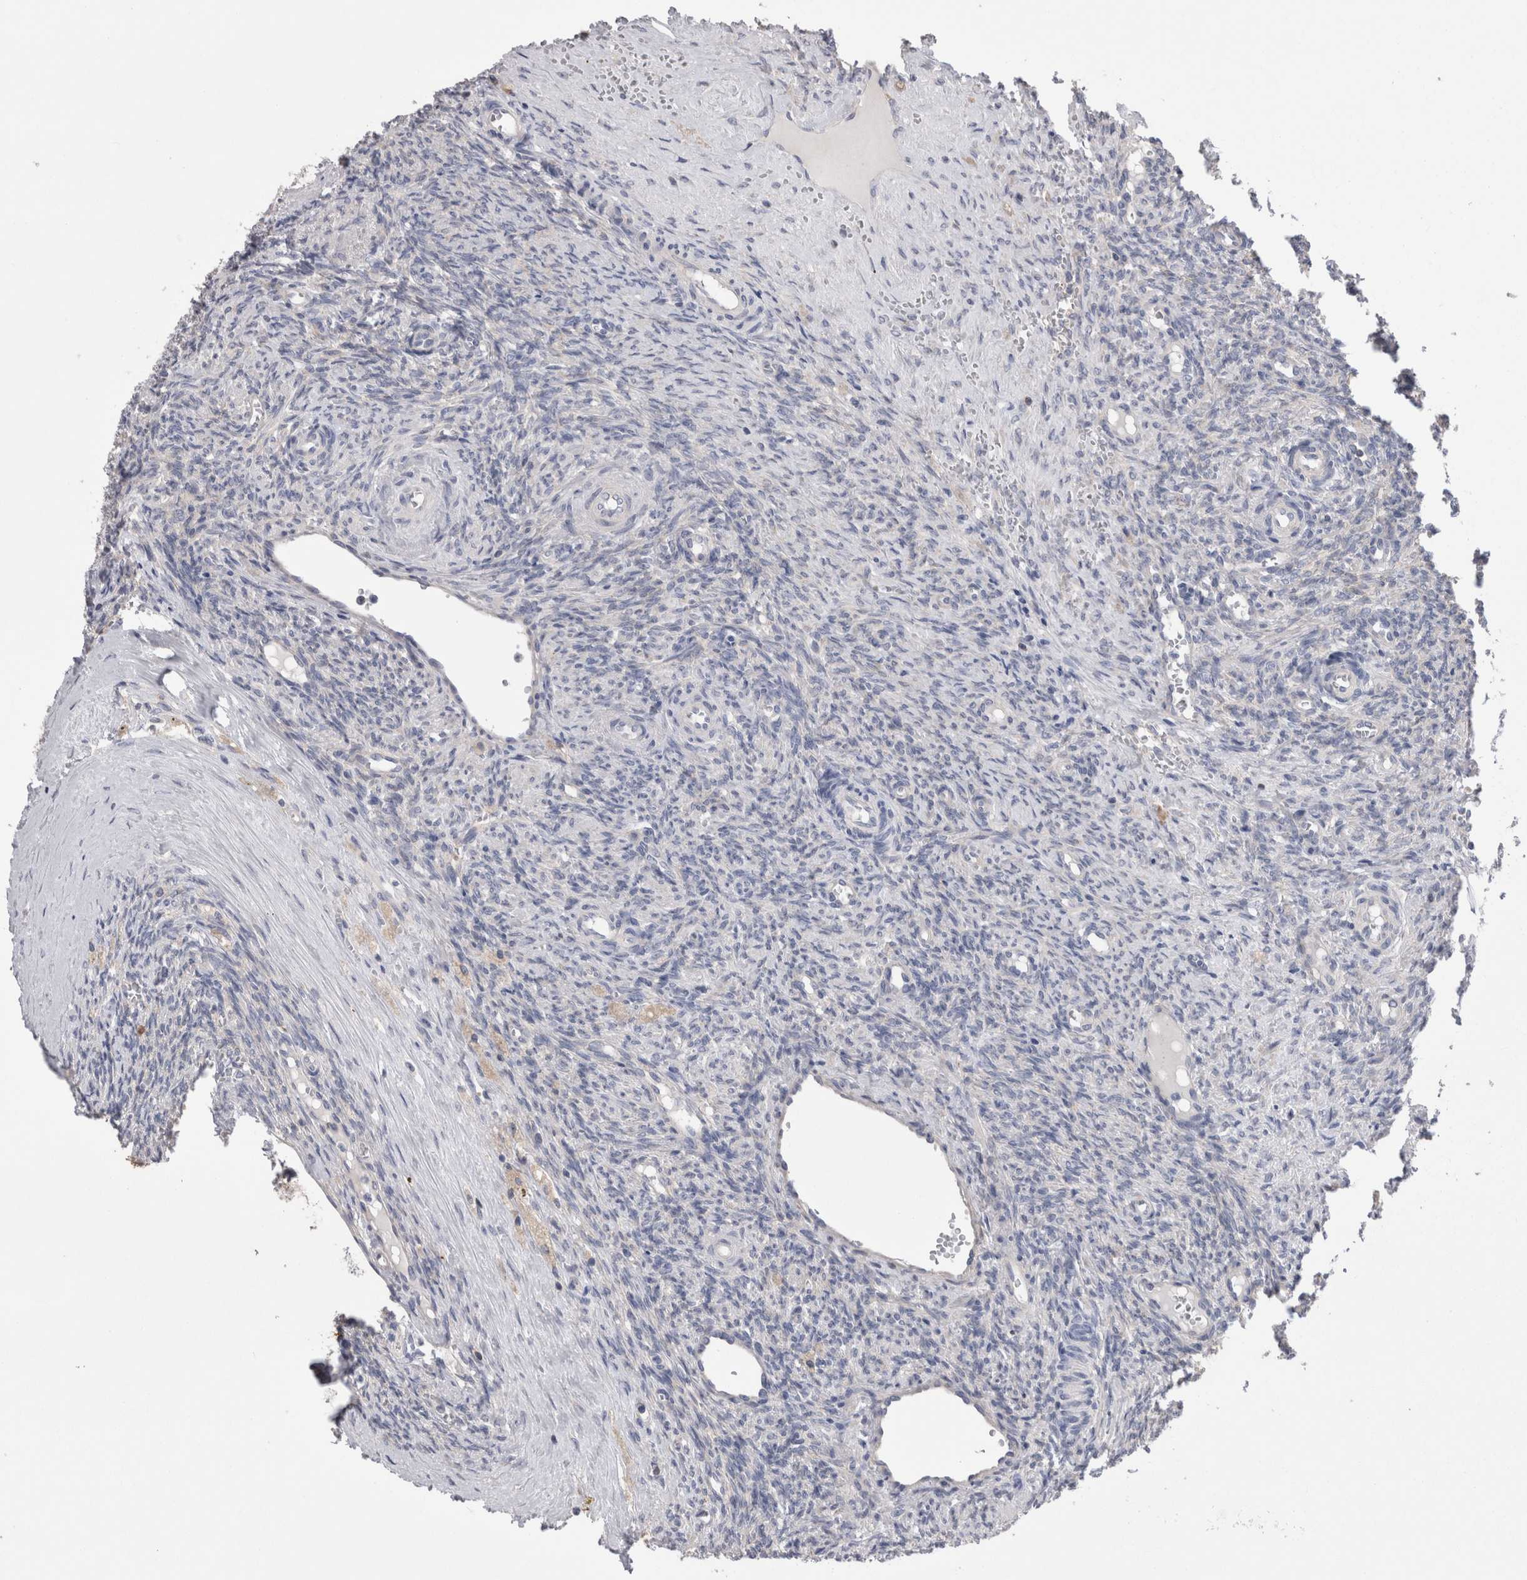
{"staining": {"intensity": "negative", "quantity": "none", "location": "none"}, "tissue": "ovary", "cell_type": "Ovarian stroma cells", "image_type": "normal", "snomed": [{"axis": "morphology", "description": "Normal tissue, NOS"}, {"axis": "topography", "description": "Ovary"}], "caption": "Immunohistochemical staining of normal ovary reveals no significant positivity in ovarian stroma cells. (DAB (3,3'-diaminobenzidine) immunohistochemistry visualized using brightfield microscopy, high magnification).", "gene": "DCTN6", "patient": {"sex": "female", "age": 41}}